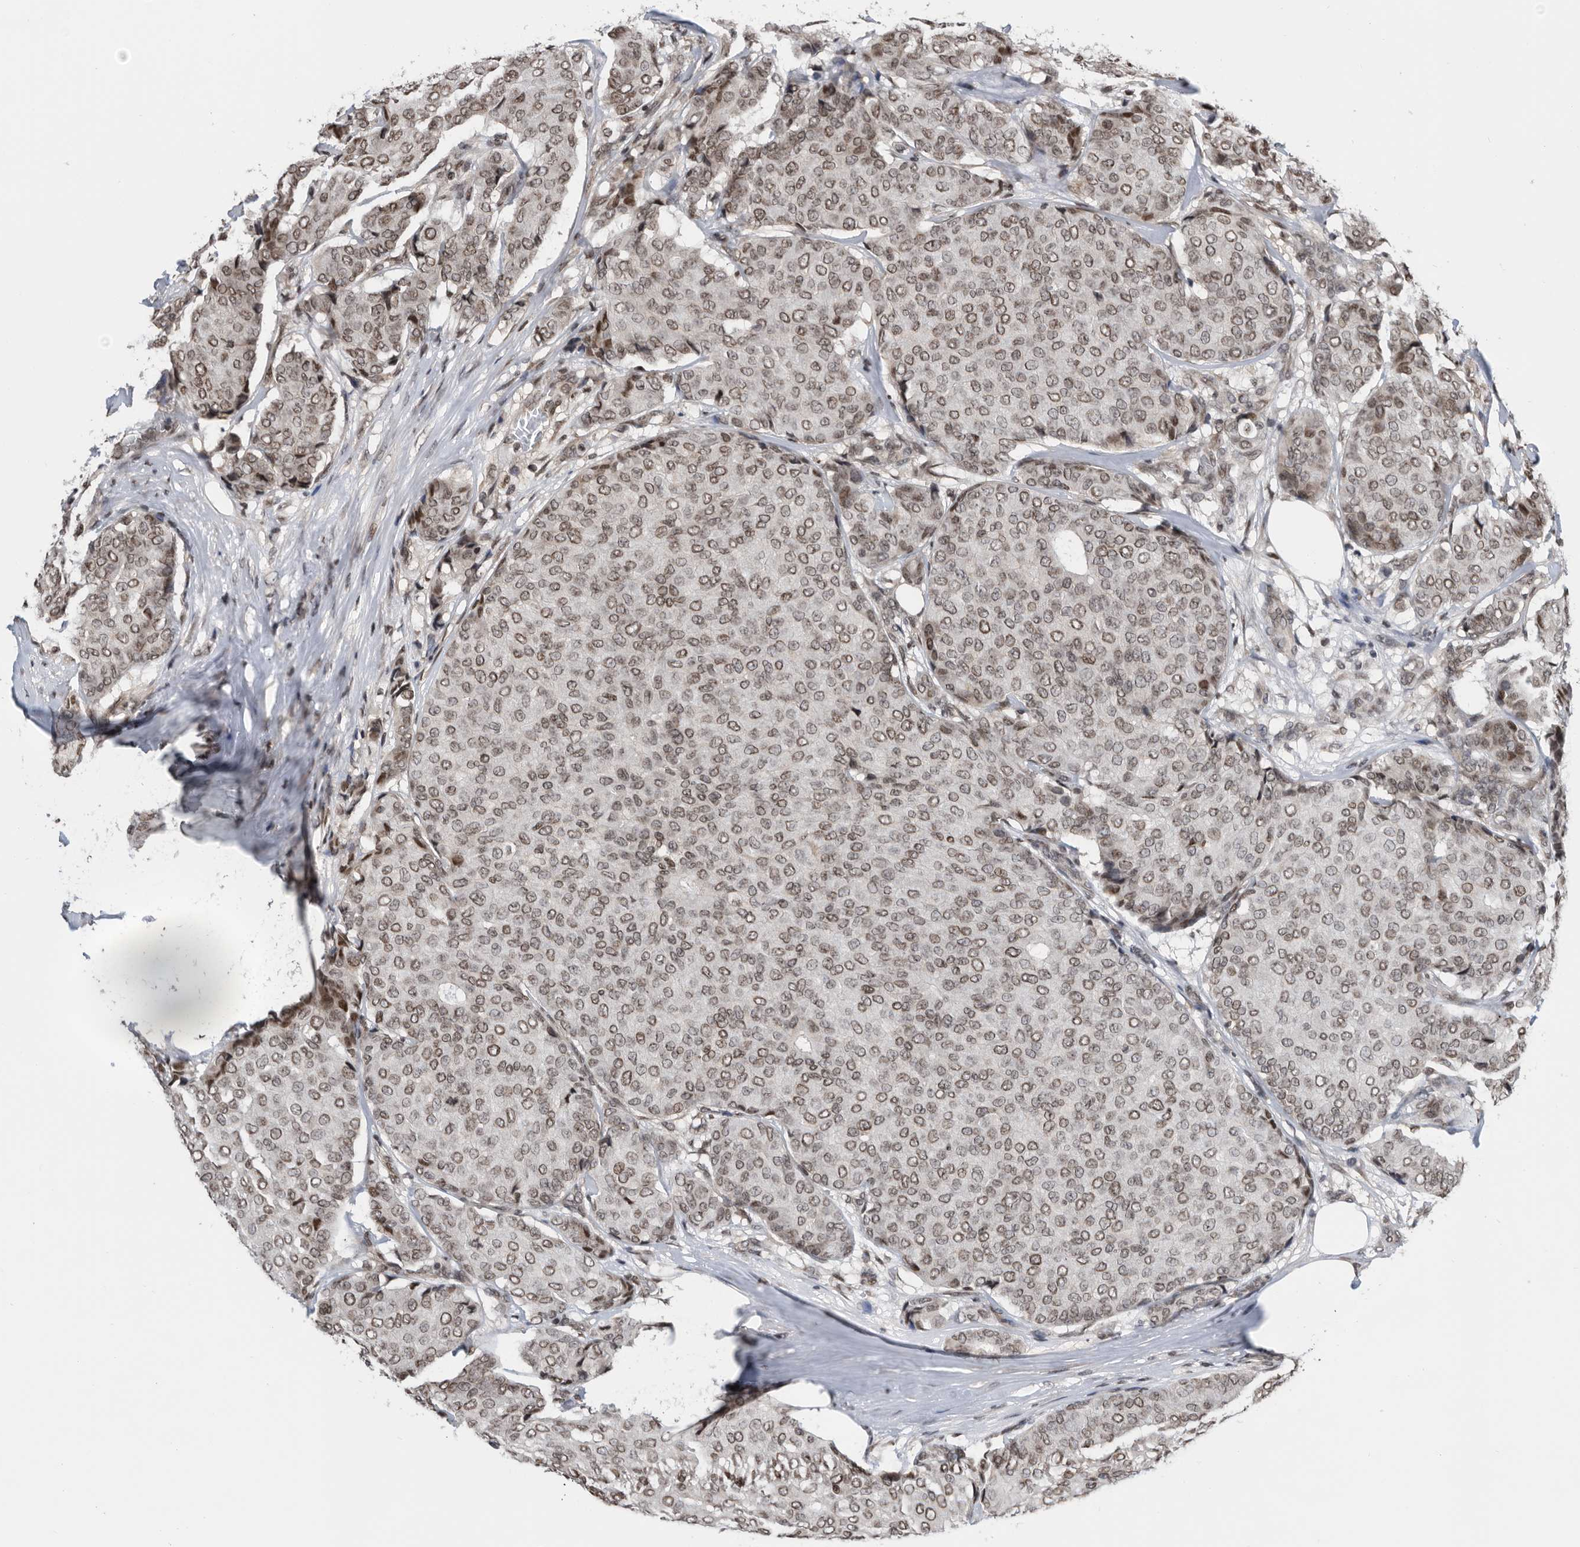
{"staining": {"intensity": "moderate", "quantity": ">75%", "location": "nuclear"}, "tissue": "breast cancer", "cell_type": "Tumor cells", "image_type": "cancer", "snomed": [{"axis": "morphology", "description": "Duct carcinoma"}, {"axis": "topography", "description": "Breast"}], "caption": "A brown stain labels moderate nuclear positivity of a protein in human breast intraductal carcinoma tumor cells.", "gene": "SNRNP48", "patient": {"sex": "female", "age": 75}}